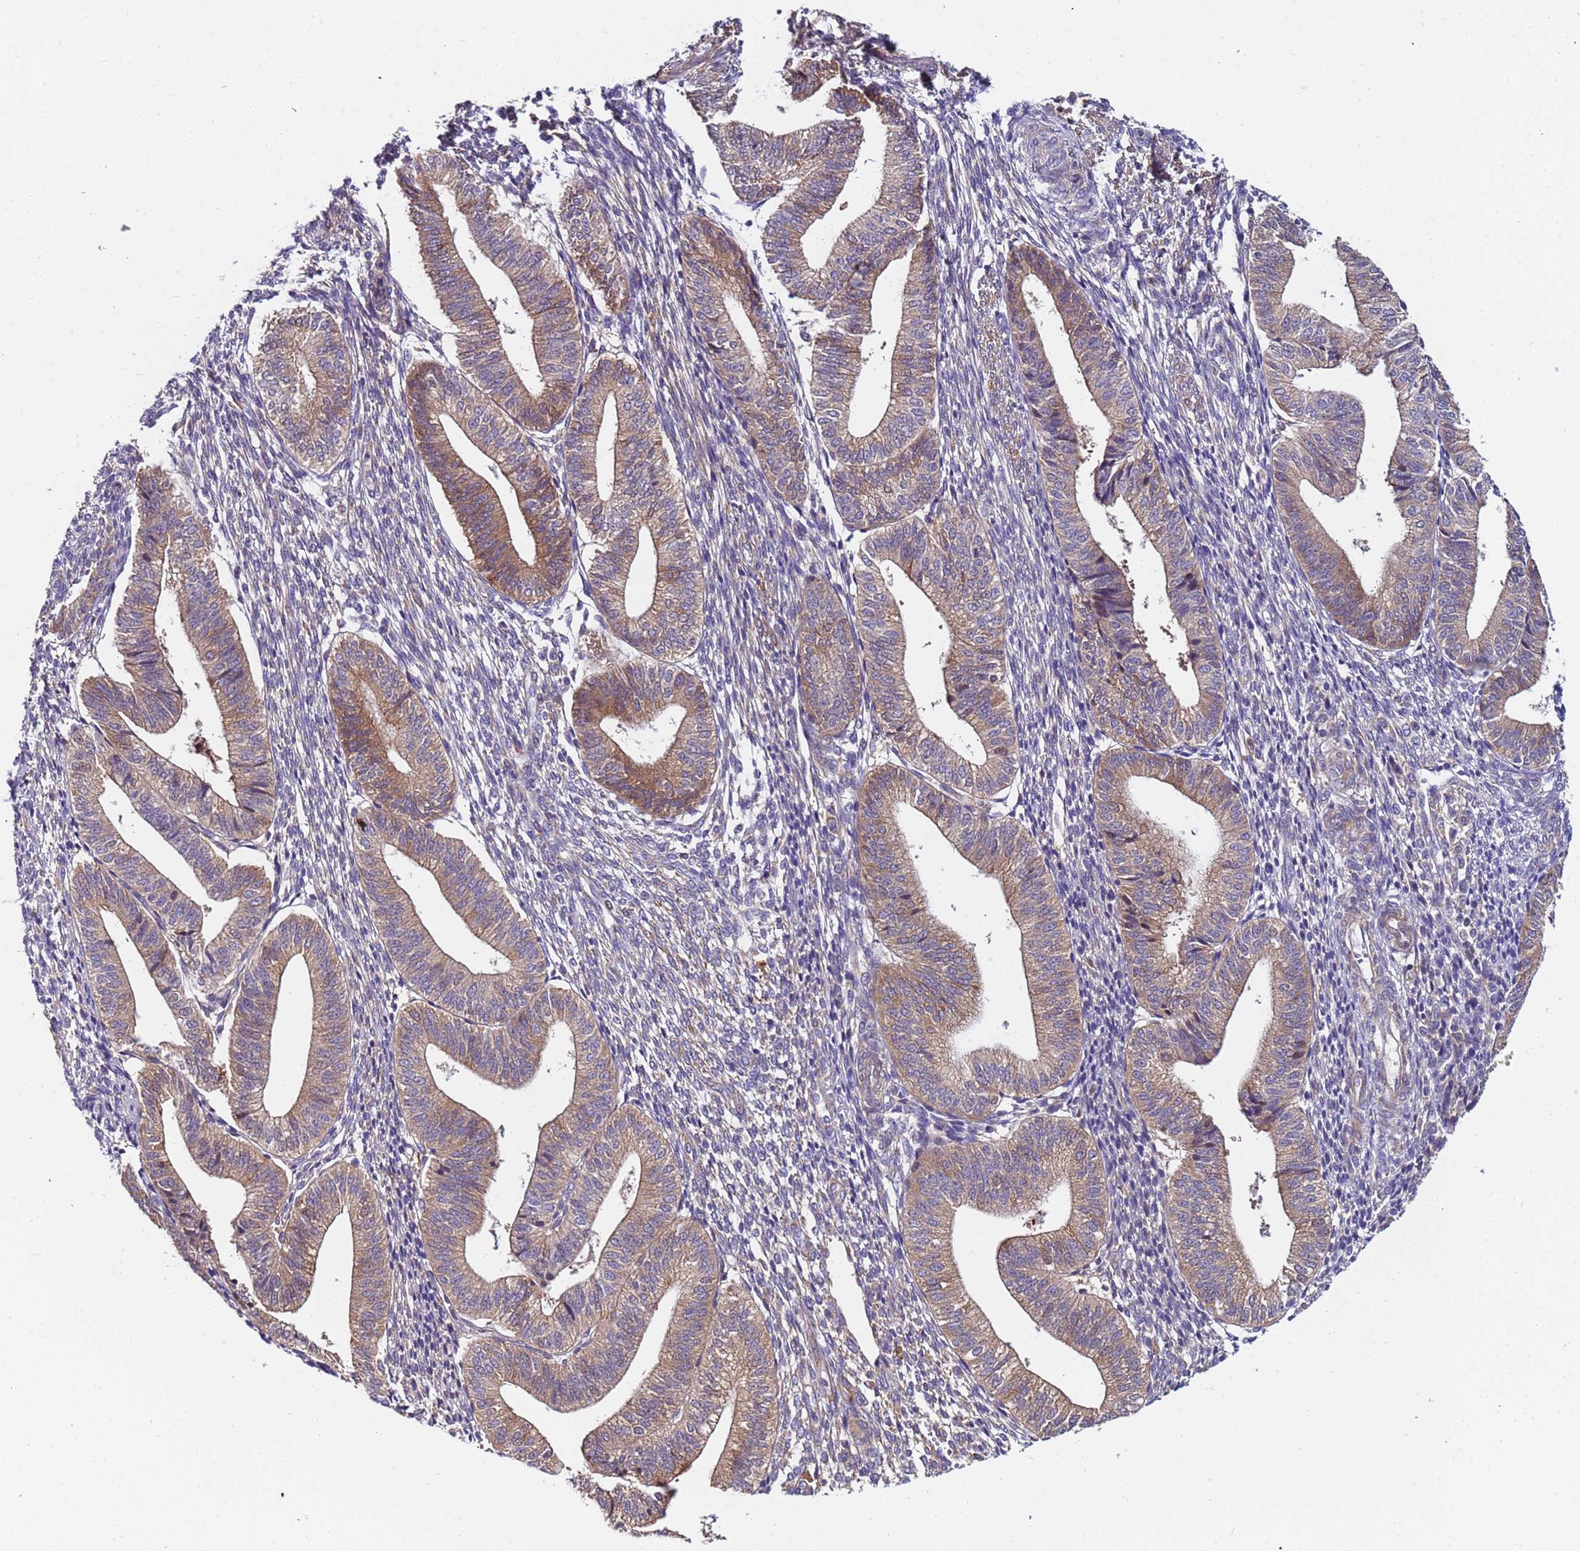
{"staining": {"intensity": "negative", "quantity": "none", "location": "none"}, "tissue": "endometrium", "cell_type": "Cells in endometrial stroma", "image_type": "normal", "snomed": [{"axis": "morphology", "description": "Normal tissue, NOS"}, {"axis": "topography", "description": "Endometrium"}], "caption": "Cells in endometrial stroma are negative for brown protein staining in benign endometrium. (DAB (3,3'-diaminobenzidine) immunohistochemistry (IHC), high magnification).", "gene": "PAQR7", "patient": {"sex": "female", "age": 34}}